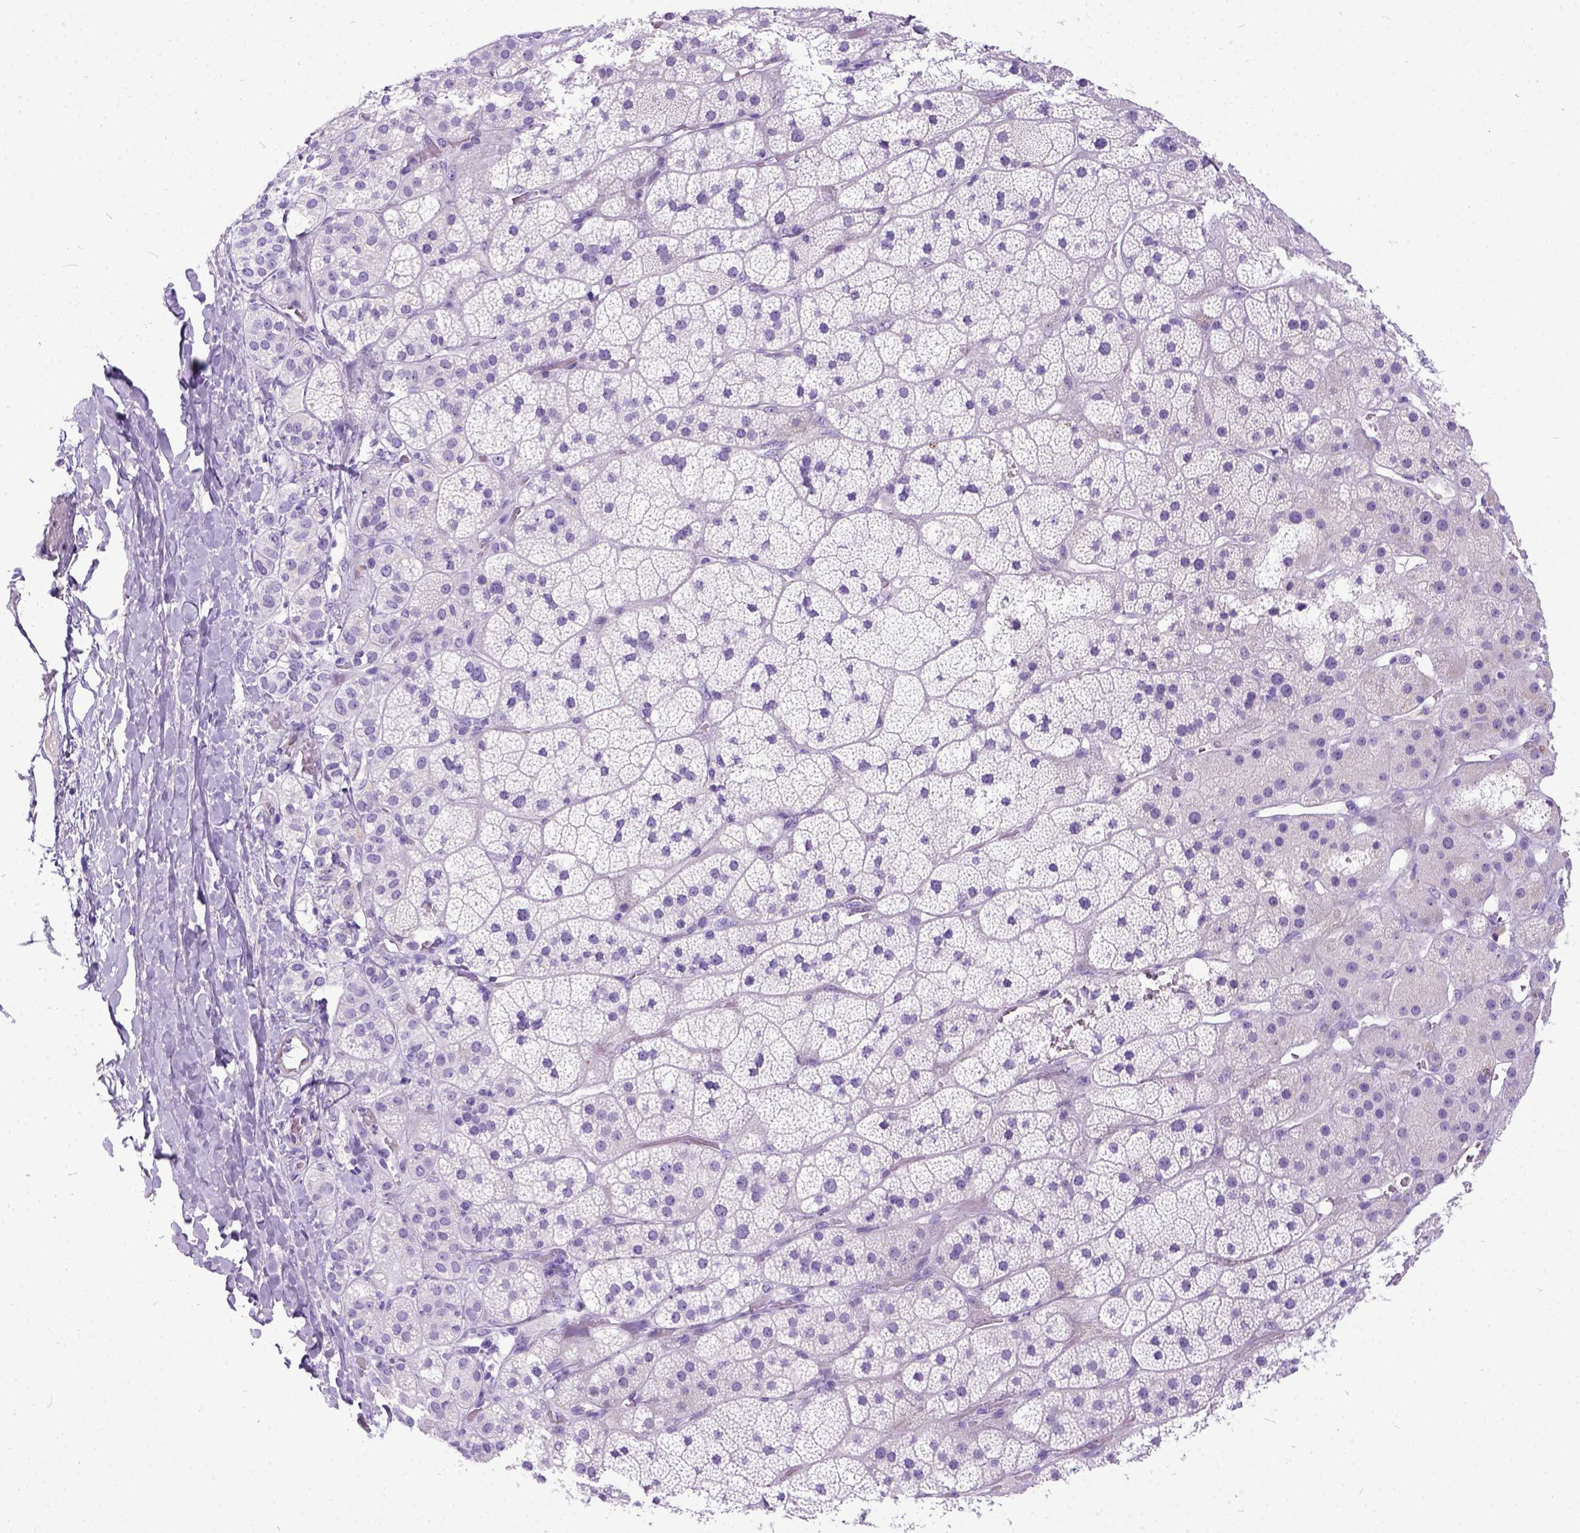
{"staining": {"intensity": "negative", "quantity": "none", "location": "none"}, "tissue": "adrenal gland", "cell_type": "Glandular cells", "image_type": "normal", "snomed": [{"axis": "morphology", "description": "Normal tissue, NOS"}, {"axis": "topography", "description": "Adrenal gland"}], "caption": "IHC image of unremarkable adrenal gland: adrenal gland stained with DAB (3,3'-diaminobenzidine) displays no significant protein positivity in glandular cells.", "gene": "IGF2", "patient": {"sex": "male", "age": 57}}